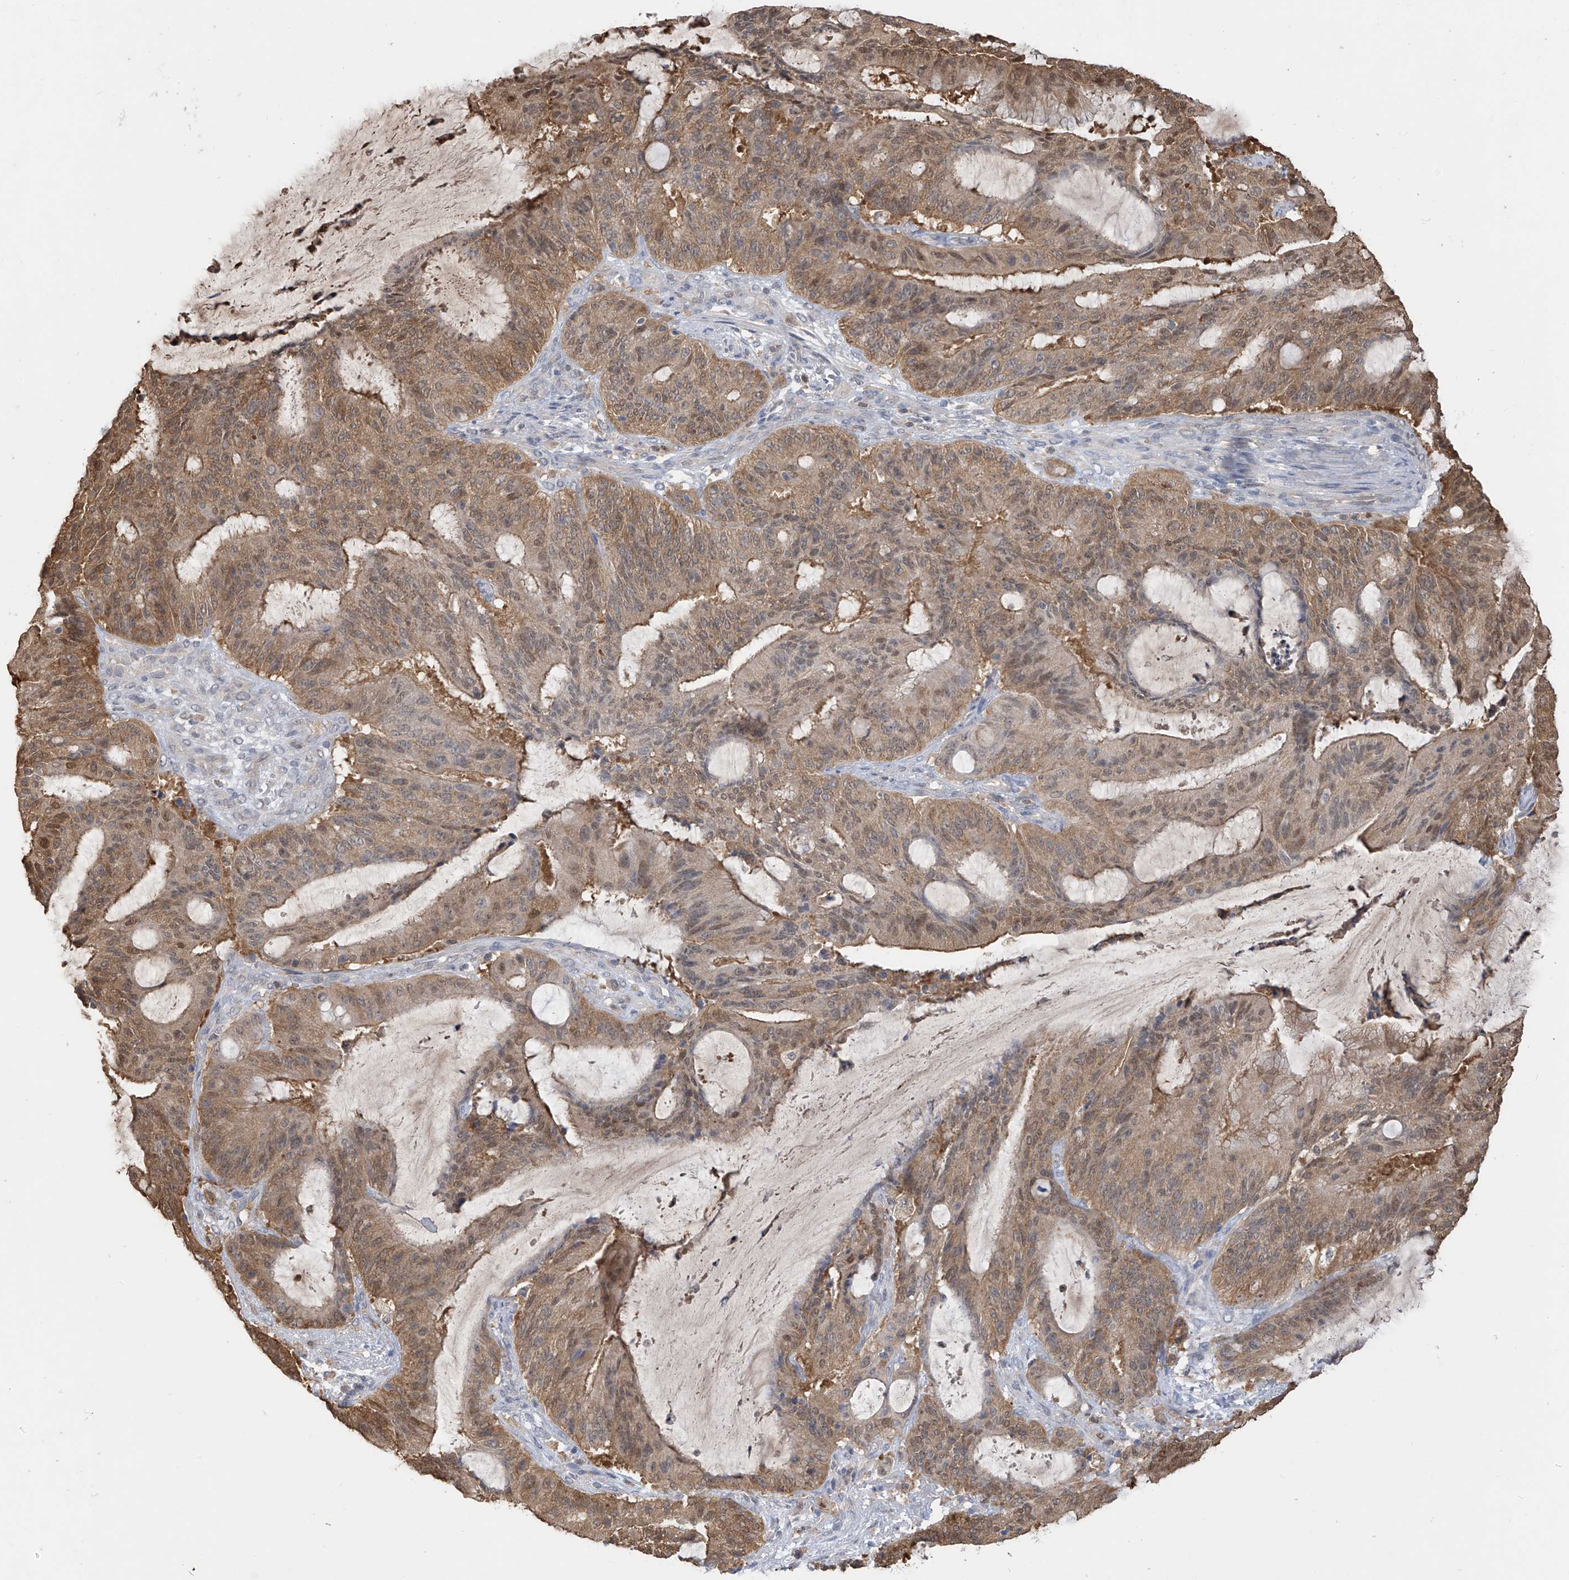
{"staining": {"intensity": "moderate", "quantity": ">75%", "location": "cytoplasmic/membranous,nuclear"}, "tissue": "liver cancer", "cell_type": "Tumor cells", "image_type": "cancer", "snomed": [{"axis": "morphology", "description": "Normal tissue, NOS"}, {"axis": "morphology", "description": "Cholangiocarcinoma"}, {"axis": "topography", "description": "Liver"}, {"axis": "topography", "description": "Peripheral nerve tissue"}], "caption": "Liver cancer tissue demonstrates moderate cytoplasmic/membranous and nuclear expression in about >75% of tumor cells, visualized by immunohistochemistry.", "gene": "IDH1", "patient": {"sex": "female", "age": 73}}